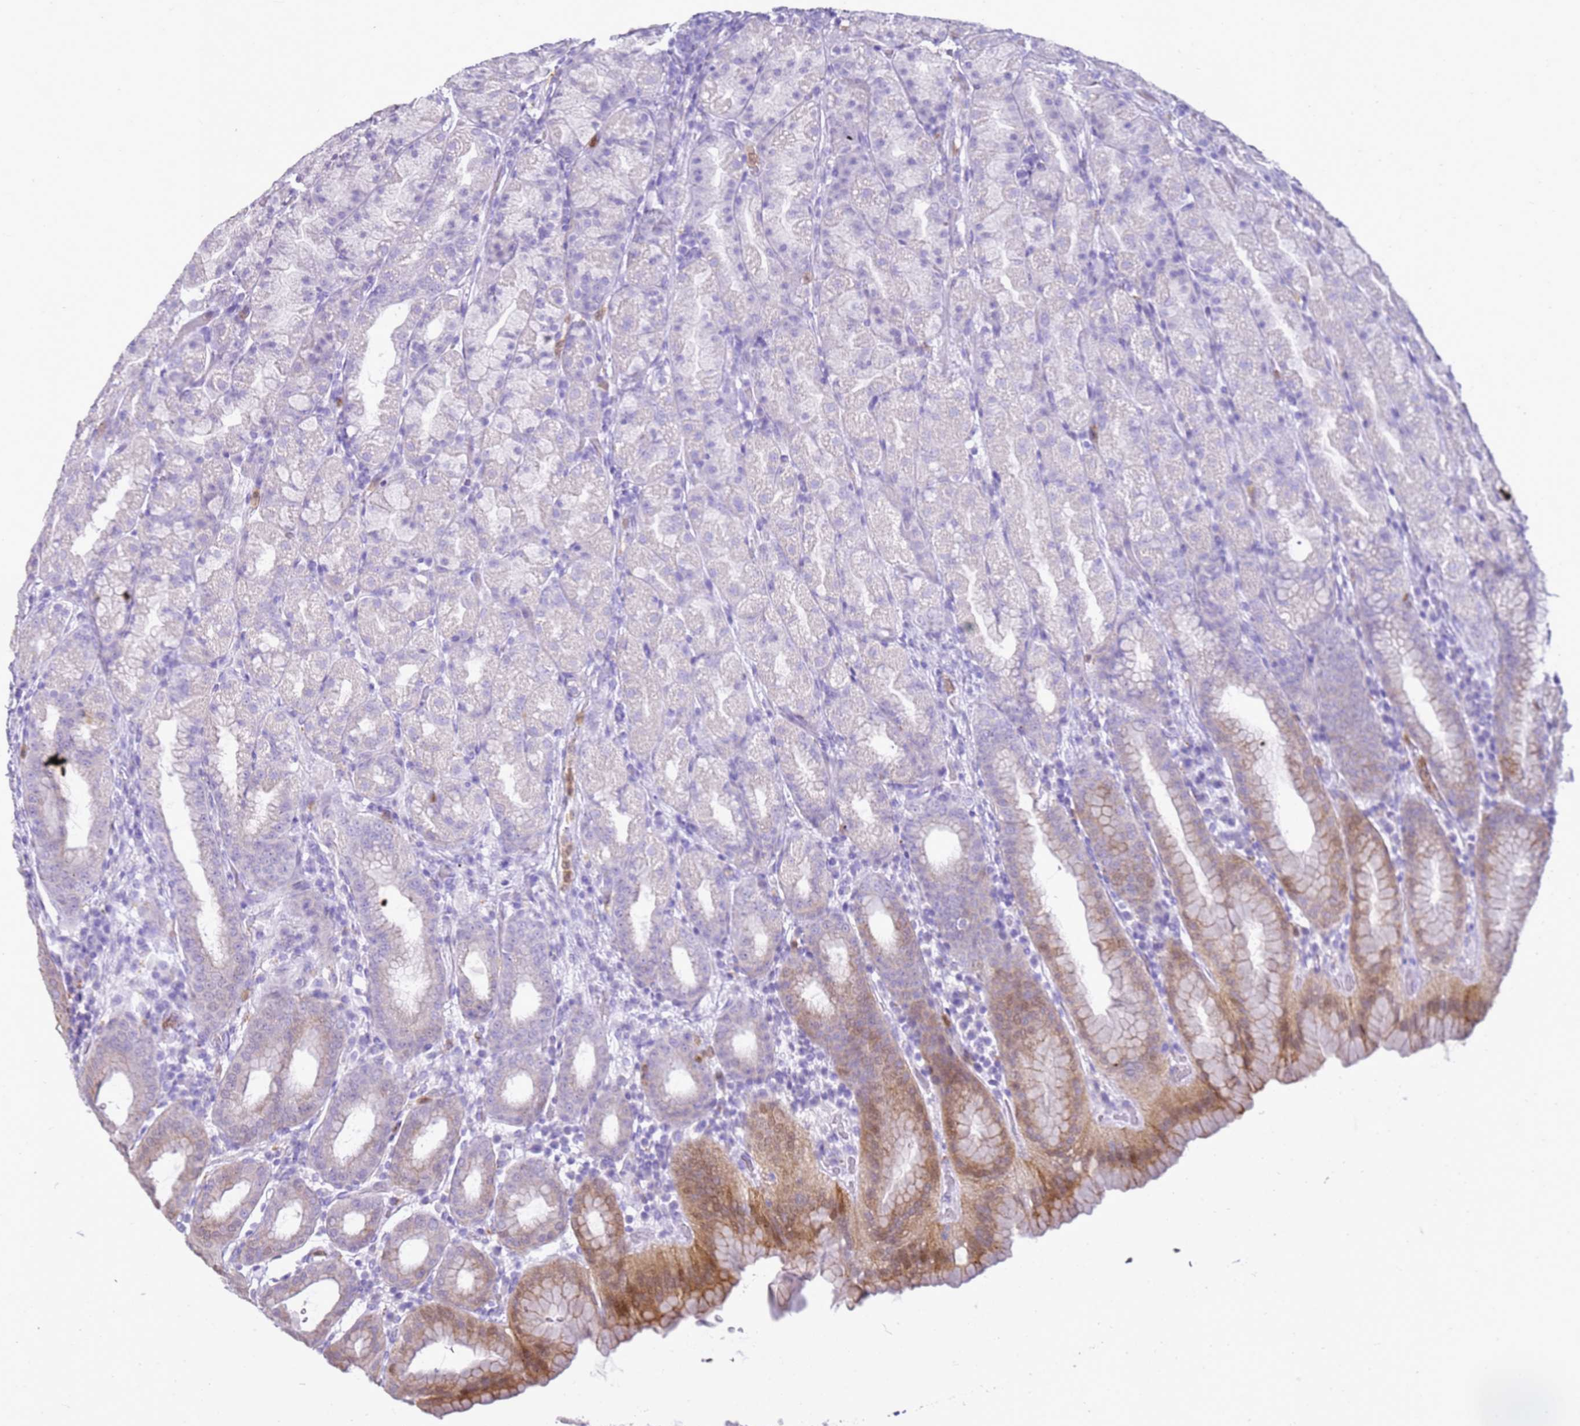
{"staining": {"intensity": "moderate", "quantity": "<25%", "location": "cytoplasmic/membranous,nuclear"}, "tissue": "stomach", "cell_type": "Glandular cells", "image_type": "normal", "snomed": [{"axis": "morphology", "description": "Normal tissue, NOS"}, {"axis": "topography", "description": "Stomach, upper"}, {"axis": "topography", "description": "Stomach"}], "caption": "Glandular cells display low levels of moderate cytoplasmic/membranous,nuclear expression in about <25% of cells in unremarkable human stomach.", "gene": "CSTA", "patient": {"sex": "male", "age": 68}}